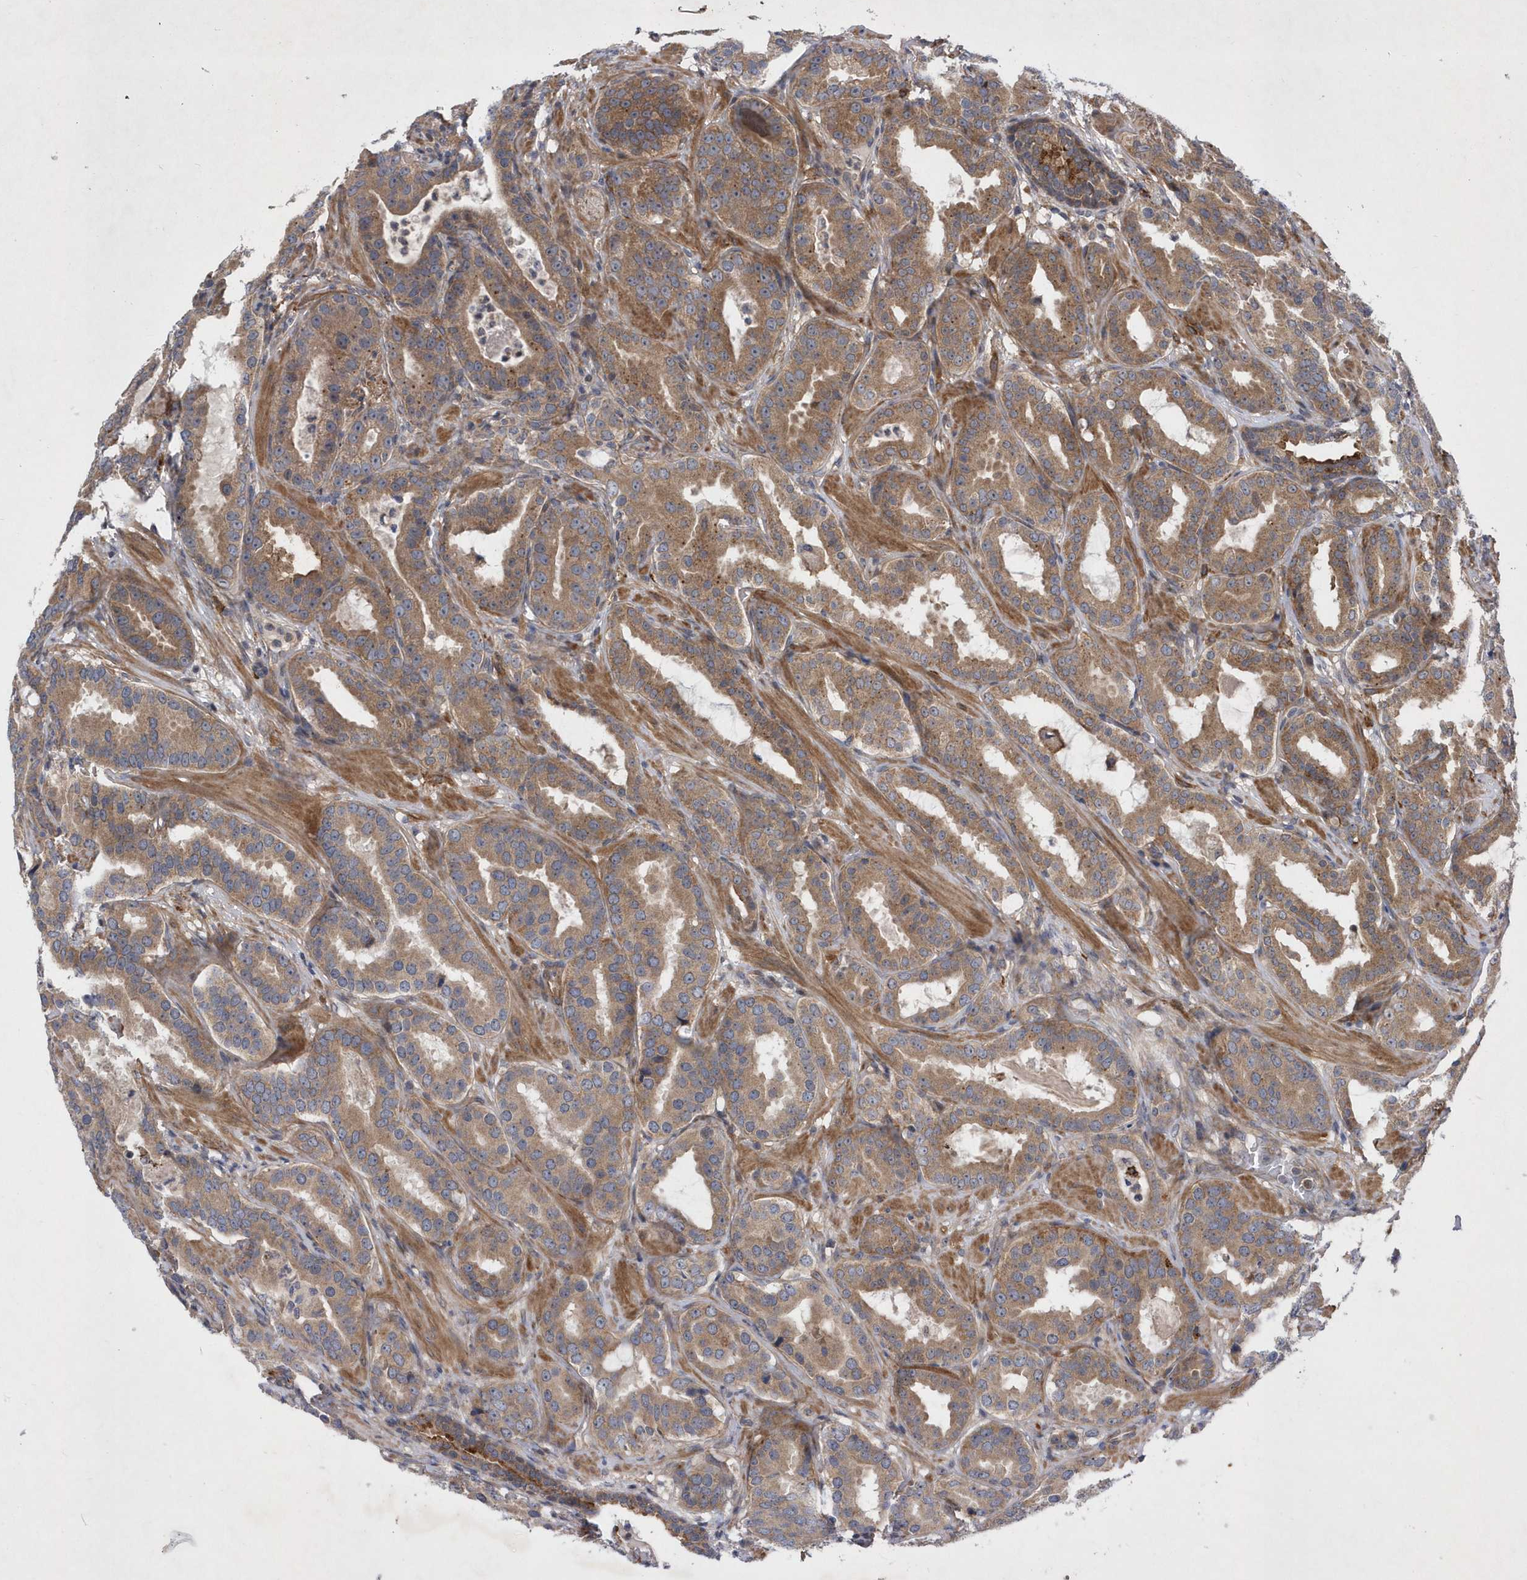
{"staining": {"intensity": "moderate", "quantity": ">75%", "location": "cytoplasmic/membranous"}, "tissue": "prostate cancer", "cell_type": "Tumor cells", "image_type": "cancer", "snomed": [{"axis": "morphology", "description": "Adenocarcinoma, Low grade"}, {"axis": "topography", "description": "Prostate"}], "caption": "Immunohistochemistry micrograph of human prostate cancer (low-grade adenocarcinoma) stained for a protein (brown), which exhibits medium levels of moderate cytoplasmic/membranous expression in about >75% of tumor cells.", "gene": "LONRF2", "patient": {"sex": "male", "age": 59}}